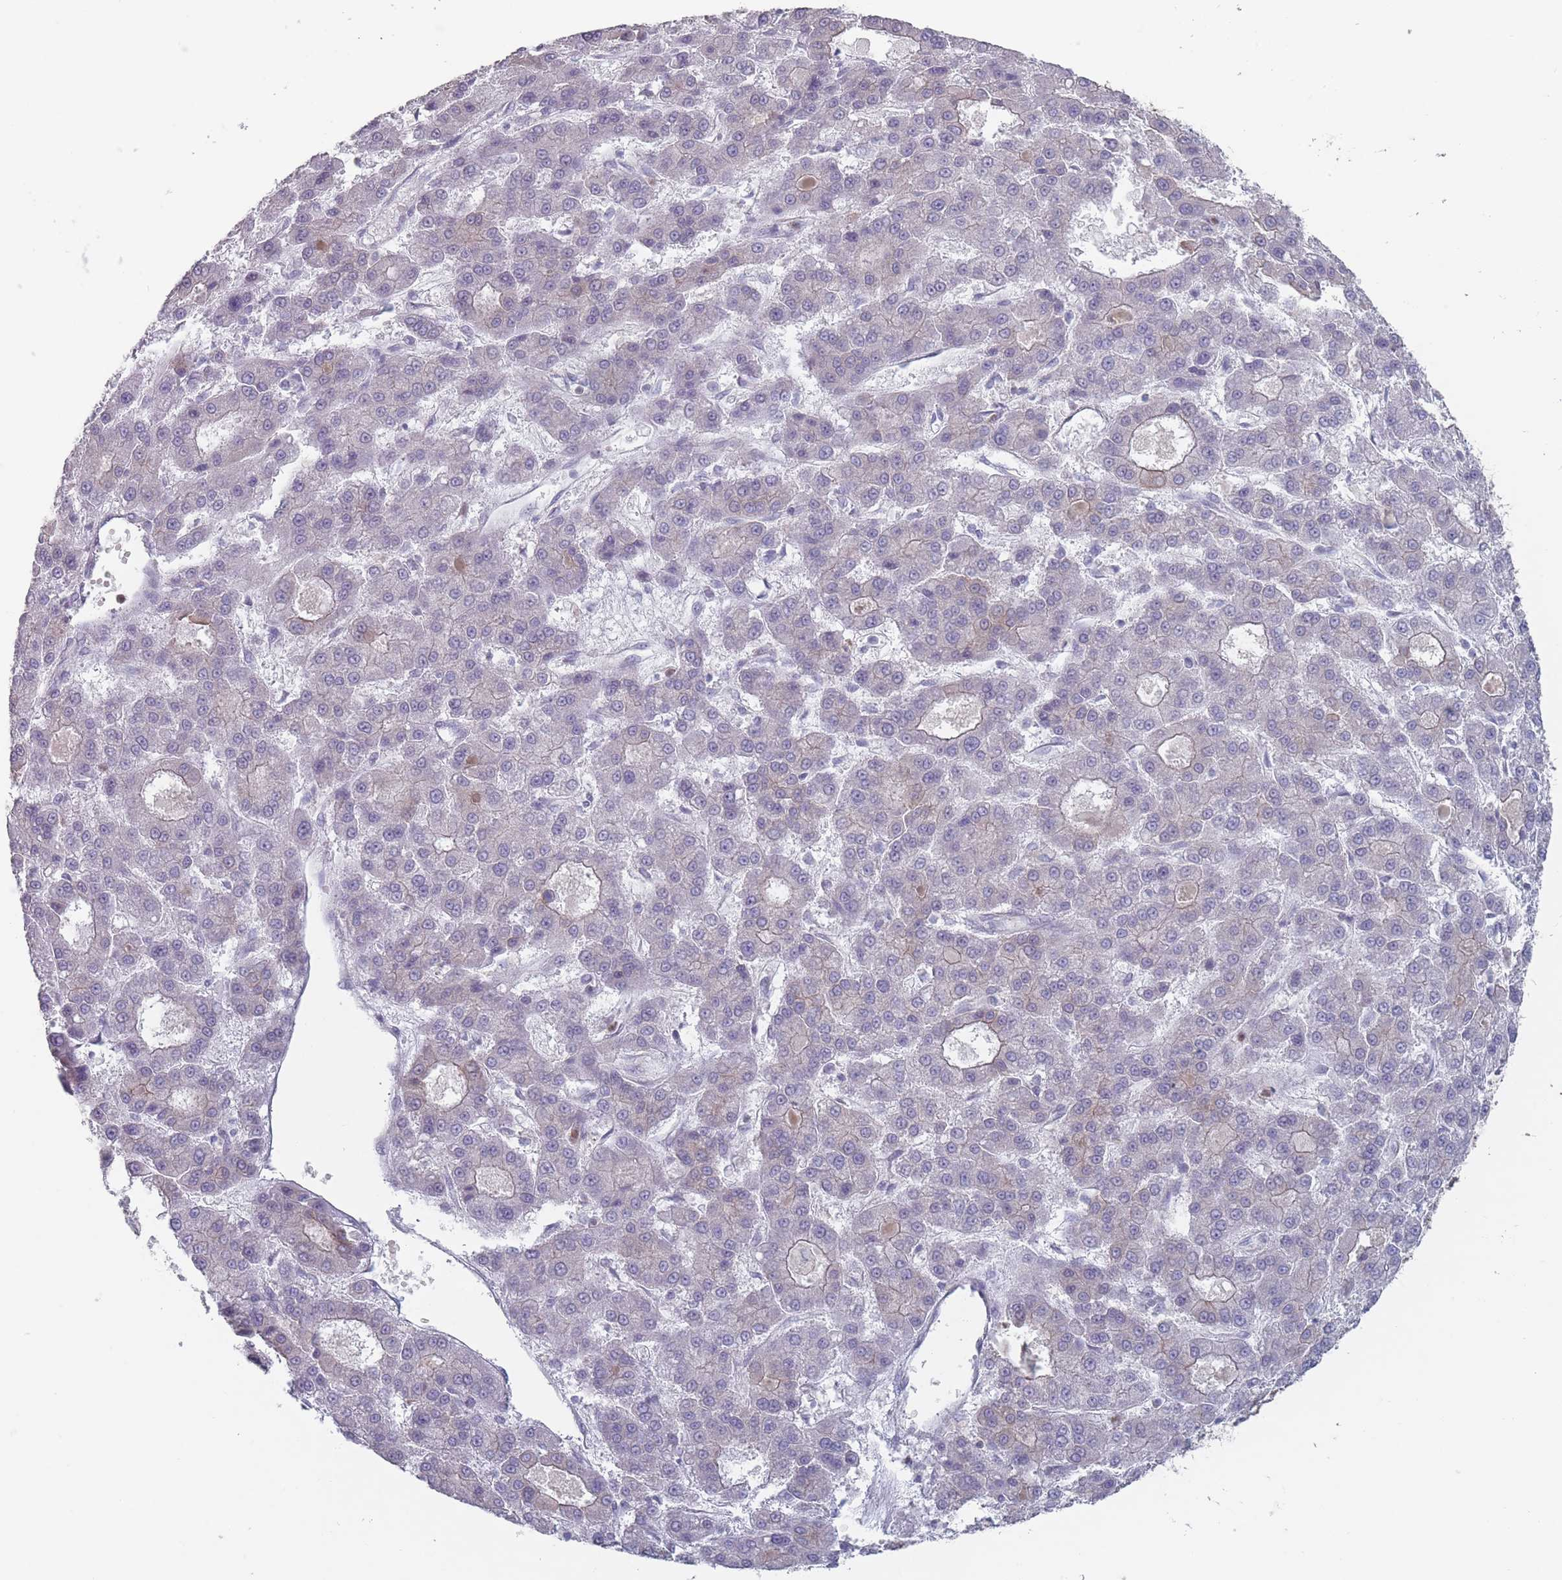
{"staining": {"intensity": "negative", "quantity": "none", "location": "none"}, "tissue": "liver cancer", "cell_type": "Tumor cells", "image_type": "cancer", "snomed": [{"axis": "morphology", "description": "Carcinoma, Hepatocellular, NOS"}, {"axis": "topography", "description": "Liver"}], "caption": "There is no significant expression in tumor cells of liver hepatocellular carcinoma. The staining was performed using DAB (3,3'-diaminobenzidine) to visualize the protein expression in brown, while the nuclei were stained in blue with hematoxylin (Magnification: 20x).", "gene": "HSBP1L1", "patient": {"sex": "male", "age": 70}}